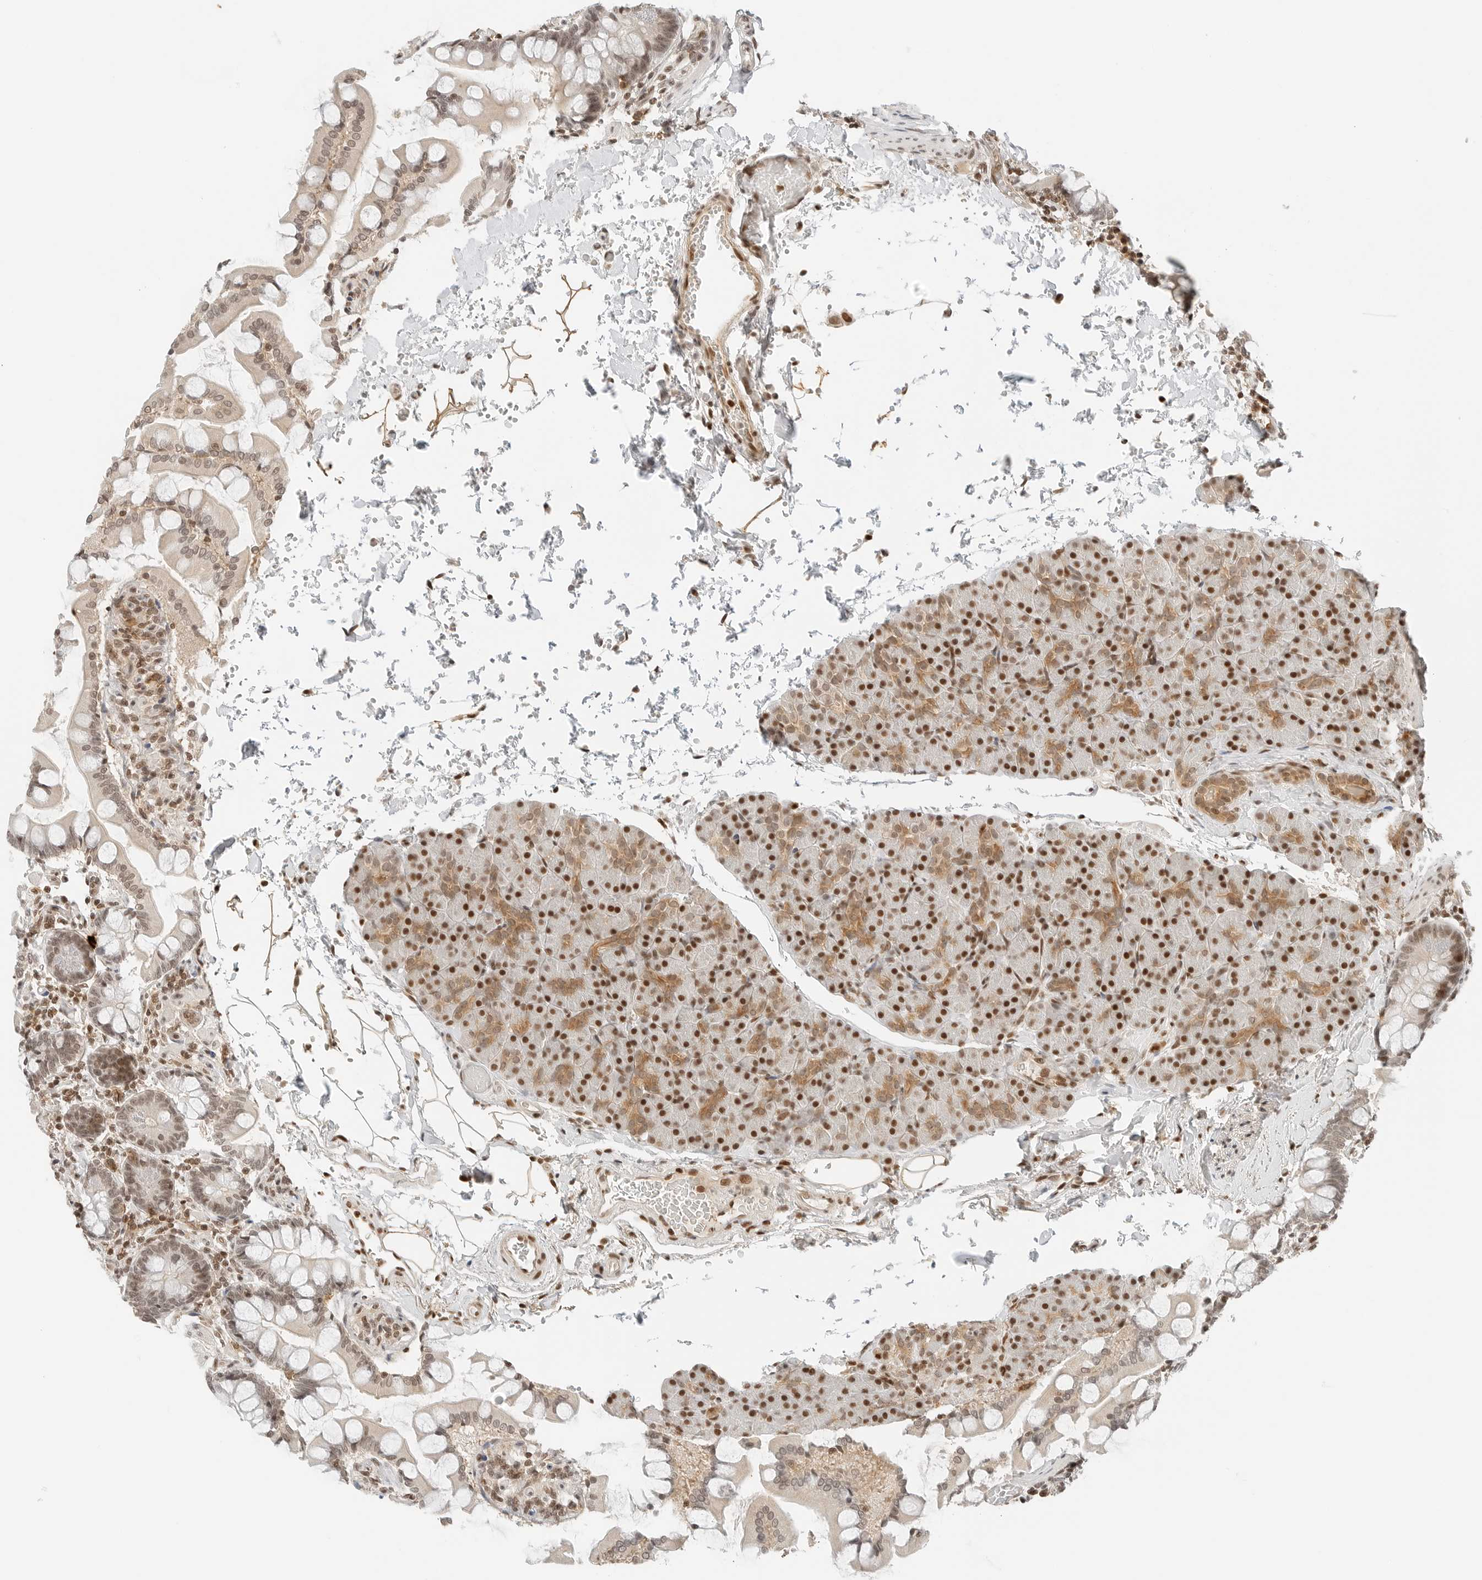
{"staining": {"intensity": "strong", "quantity": ">75%", "location": "cytoplasmic/membranous,nuclear"}, "tissue": "pancreas", "cell_type": "Exocrine glandular cells", "image_type": "normal", "snomed": [{"axis": "morphology", "description": "Normal tissue, NOS"}, {"axis": "topography", "description": "Pancreas"}], "caption": "Protein expression analysis of normal human pancreas reveals strong cytoplasmic/membranous,nuclear staining in approximately >75% of exocrine glandular cells. The protein of interest is stained brown, and the nuclei are stained in blue (DAB (3,3'-diaminobenzidine) IHC with brightfield microscopy, high magnification).", "gene": "CRTC2", "patient": {"sex": "female", "age": 43}}